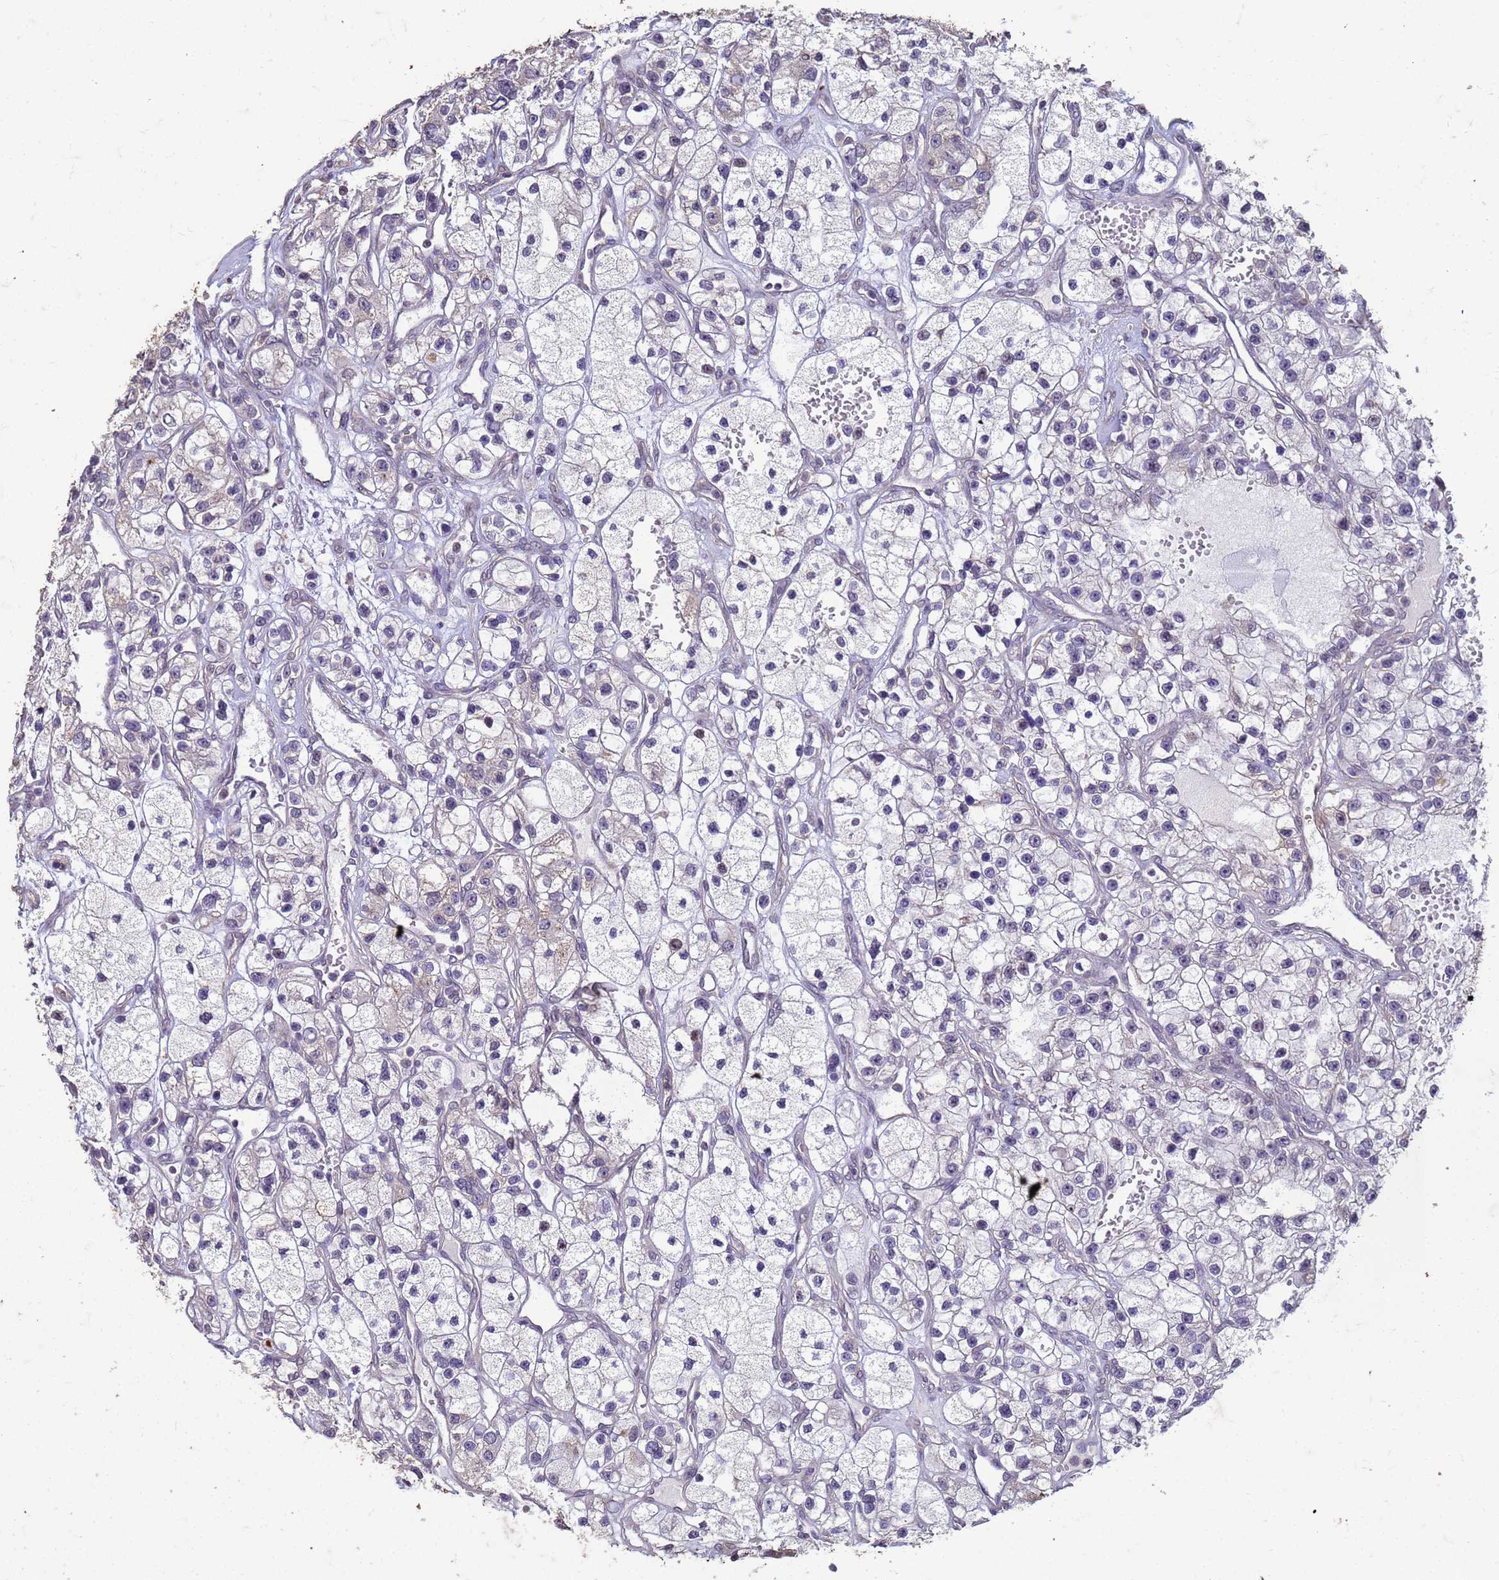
{"staining": {"intensity": "negative", "quantity": "none", "location": "none"}, "tissue": "renal cancer", "cell_type": "Tumor cells", "image_type": "cancer", "snomed": [{"axis": "morphology", "description": "Adenocarcinoma, NOS"}, {"axis": "topography", "description": "Kidney"}], "caption": "This is an immunohistochemistry (IHC) micrograph of human renal cancer. There is no positivity in tumor cells.", "gene": "SLC25A15", "patient": {"sex": "female", "age": 57}}